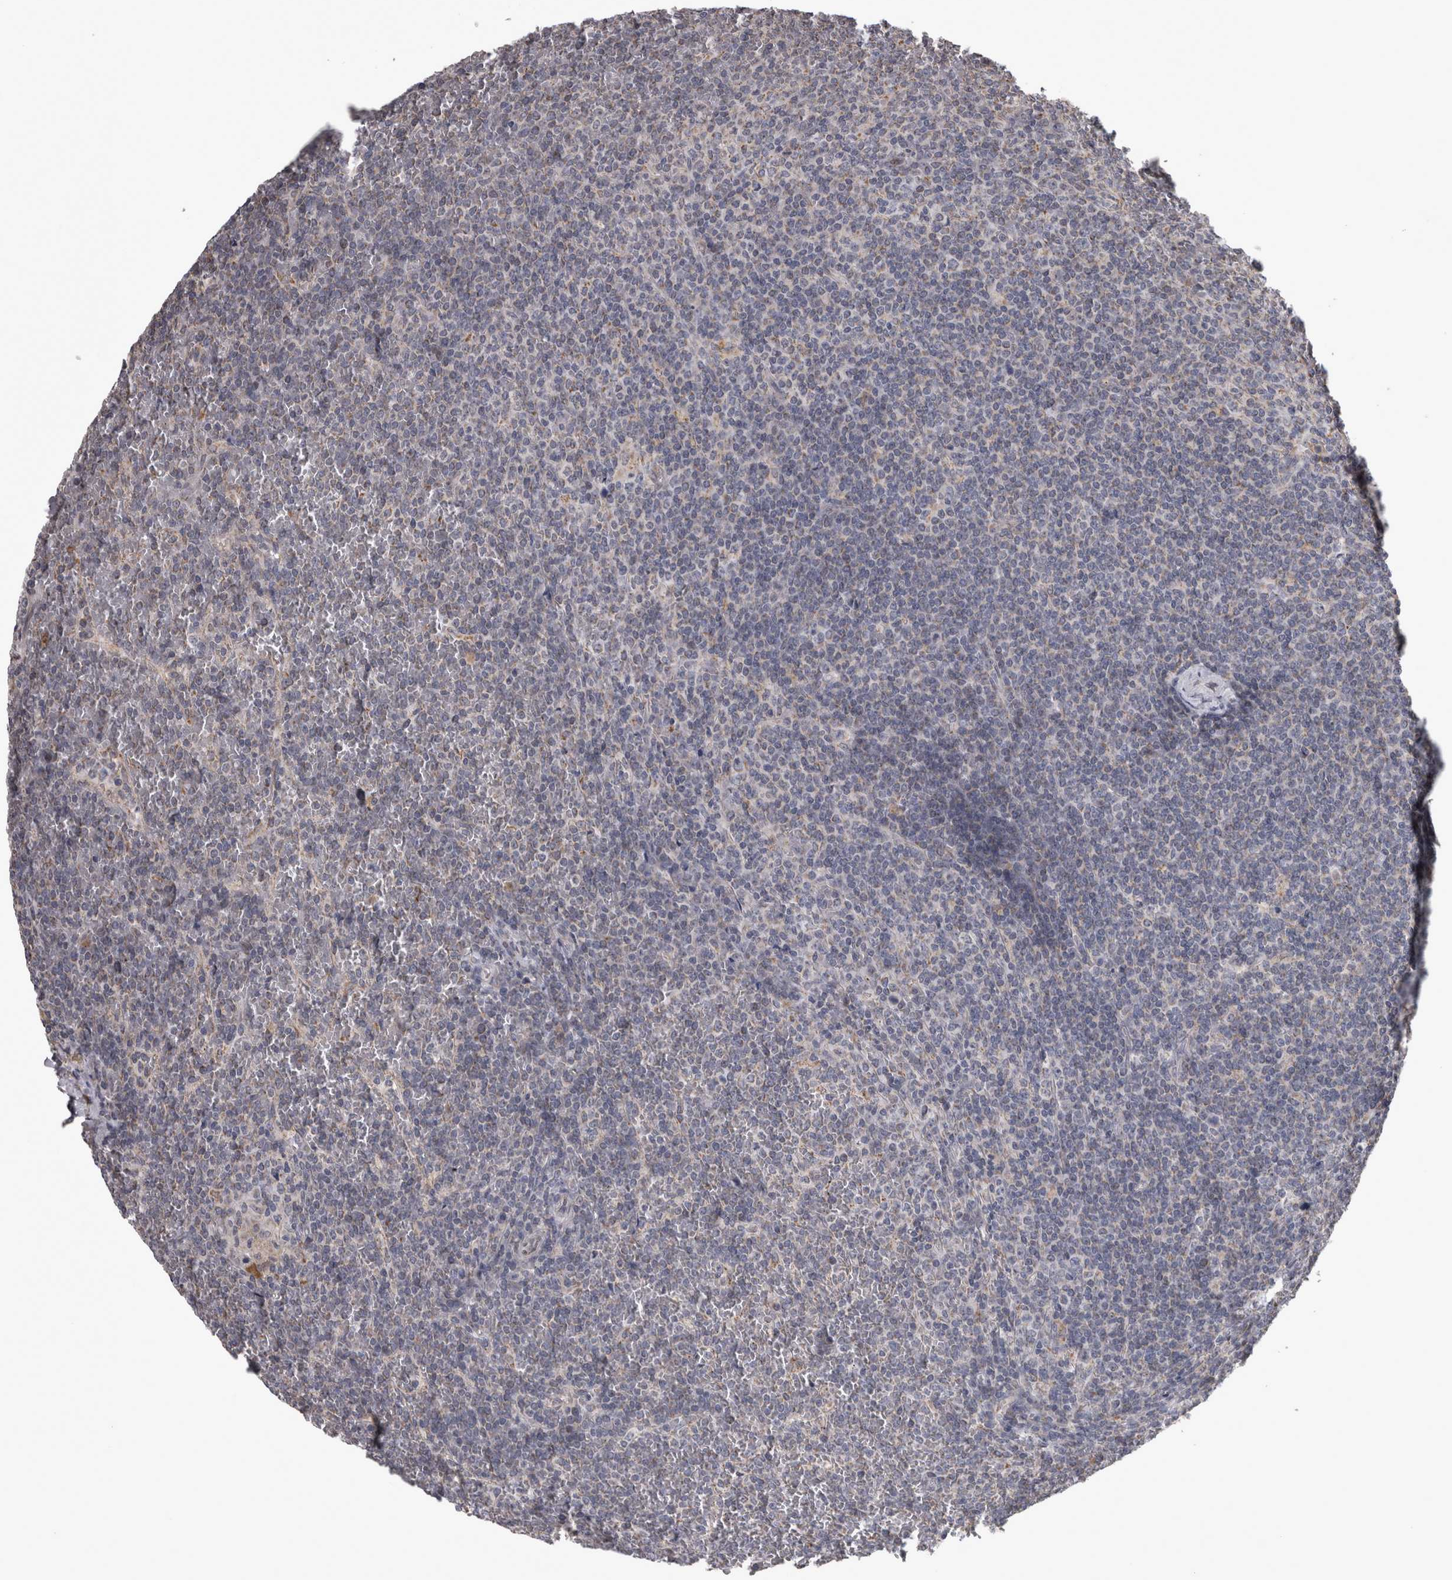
{"staining": {"intensity": "weak", "quantity": "<25%", "location": "cytoplasmic/membranous"}, "tissue": "lymphoma", "cell_type": "Tumor cells", "image_type": "cancer", "snomed": [{"axis": "morphology", "description": "Malignant lymphoma, non-Hodgkin's type, Low grade"}, {"axis": "topography", "description": "Spleen"}], "caption": "Immunohistochemical staining of human malignant lymphoma, non-Hodgkin's type (low-grade) exhibits no significant positivity in tumor cells.", "gene": "DBT", "patient": {"sex": "female", "age": 19}}